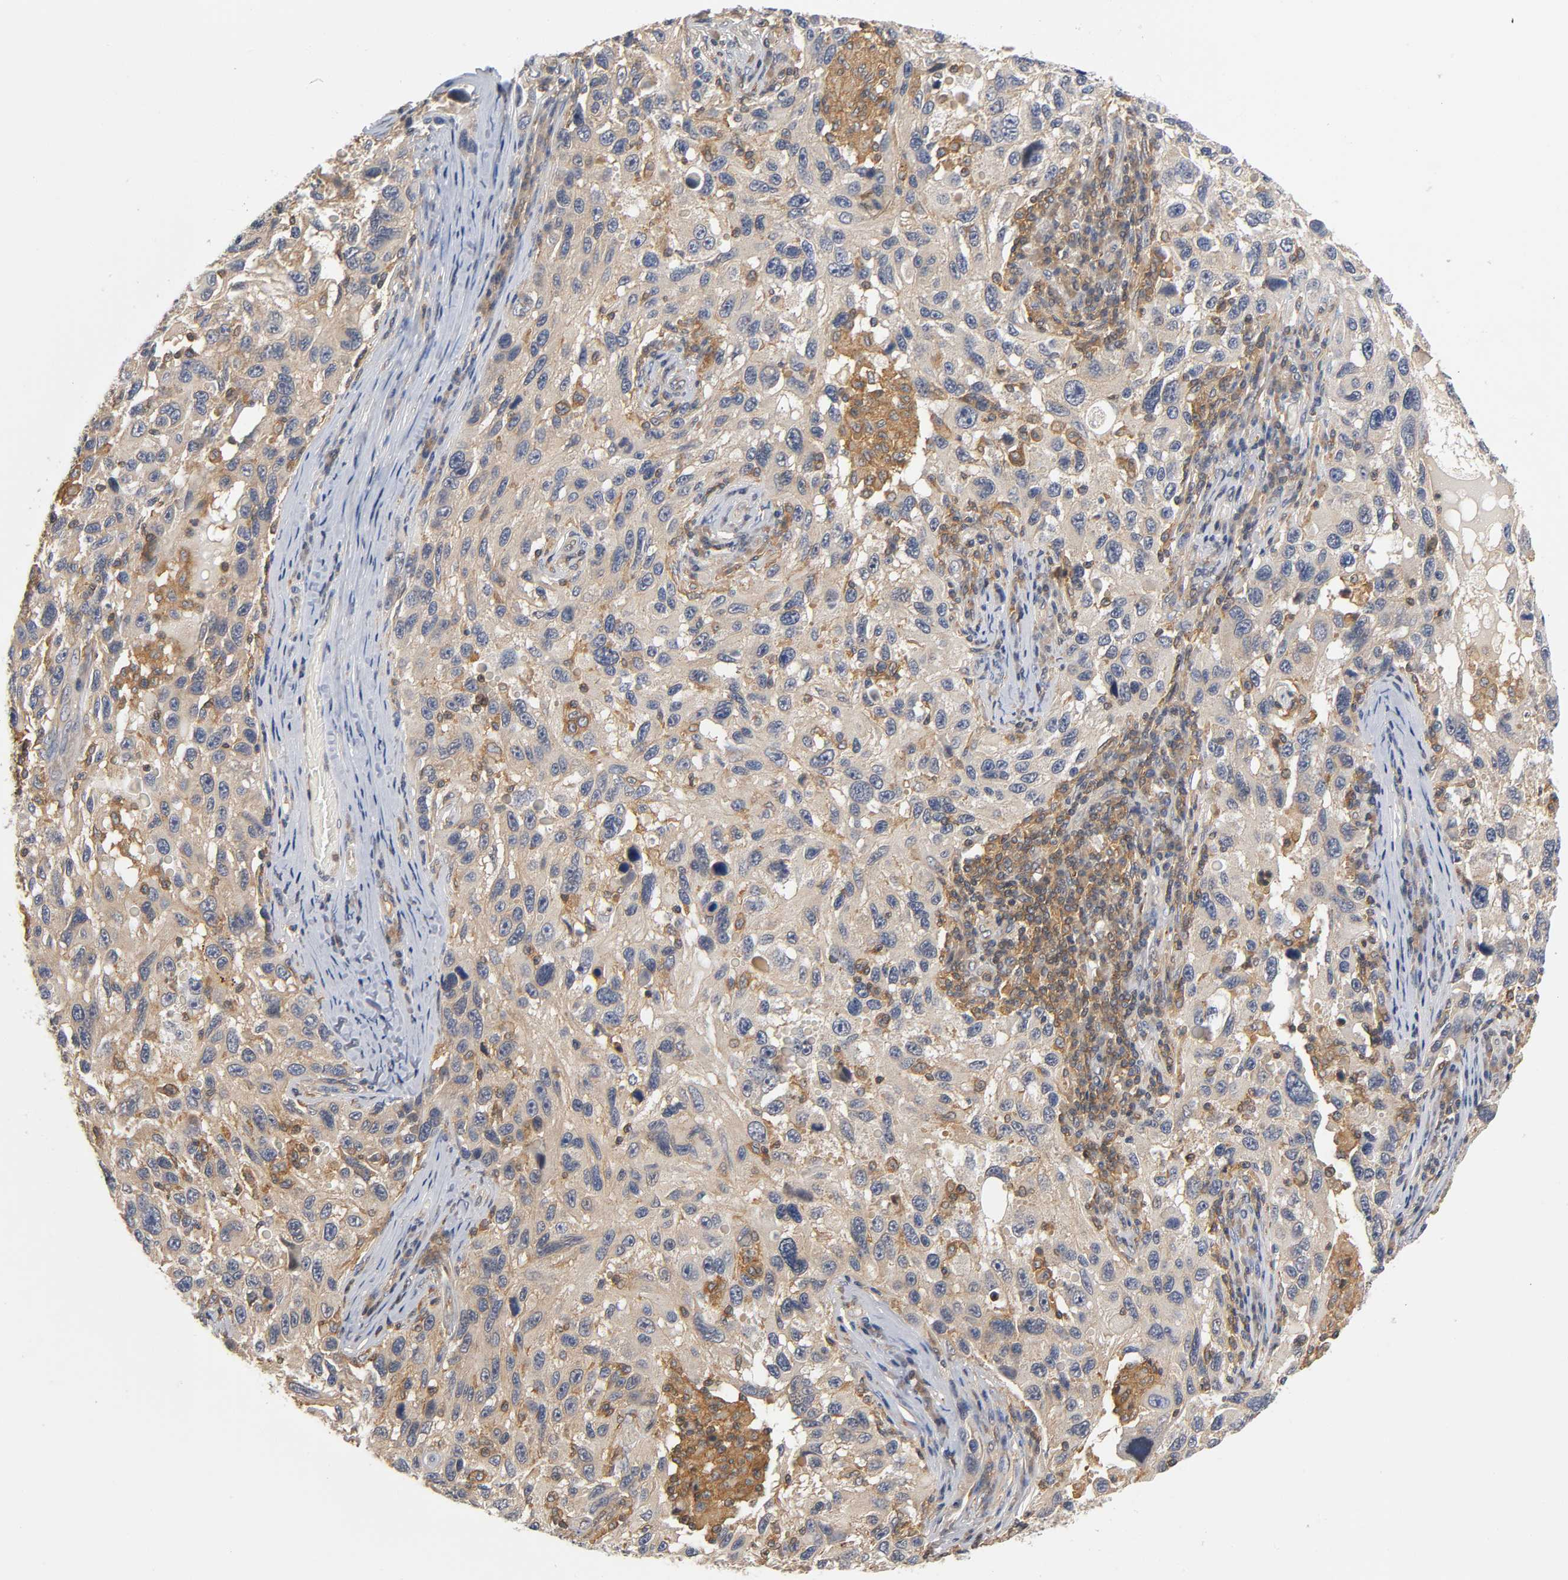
{"staining": {"intensity": "moderate", "quantity": ">75%", "location": "cytoplasmic/membranous"}, "tissue": "melanoma", "cell_type": "Tumor cells", "image_type": "cancer", "snomed": [{"axis": "morphology", "description": "Malignant melanoma, NOS"}, {"axis": "topography", "description": "Skin"}], "caption": "Tumor cells exhibit medium levels of moderate cytoplasmic/membranous positivity in approximately >75% of cells in human malignant melanoma.", "gene": "ACTR2", "patient": {"sex": "male", "age": 53}}